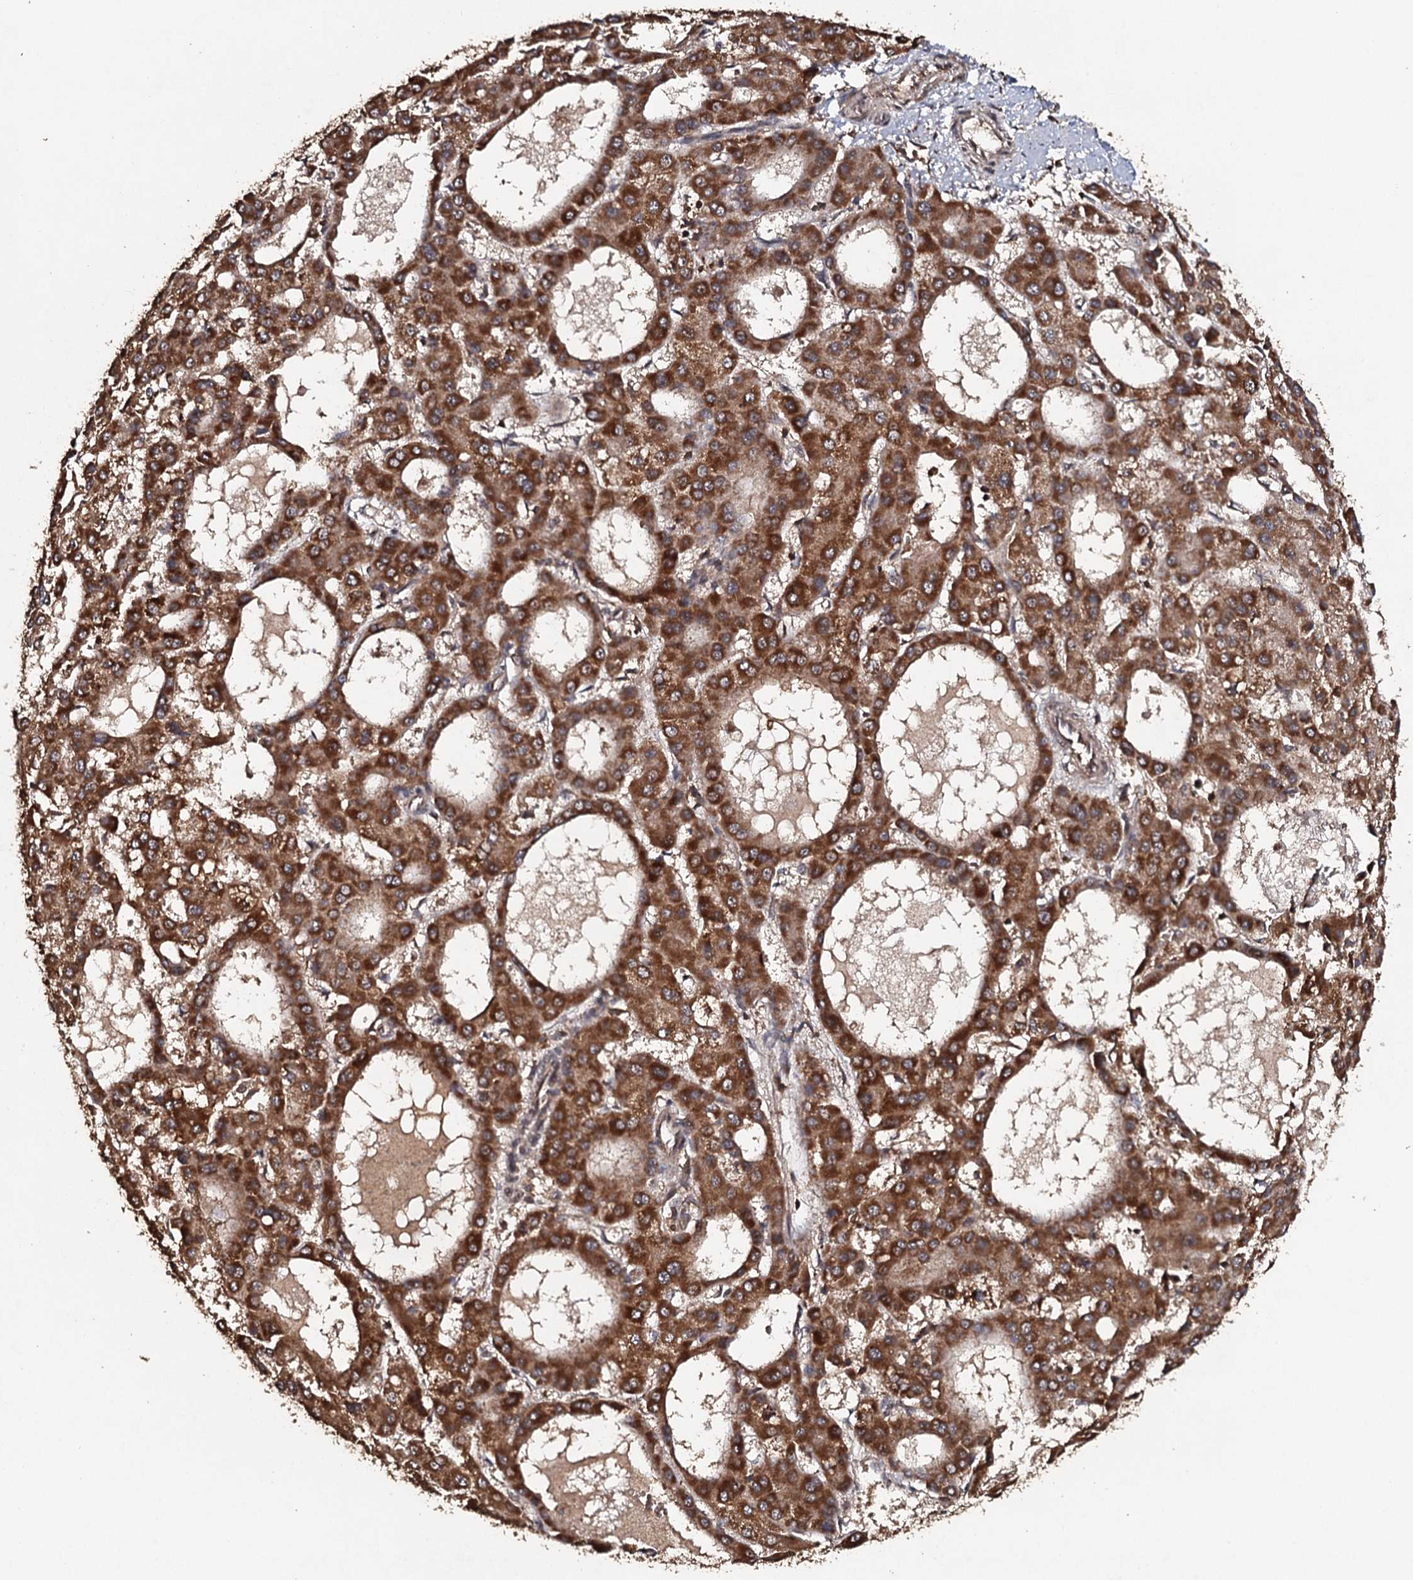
{"staining": {"intensity": "strong", "quantity": ">75%", "location": "cytoplasmic/membranous"}, "tissue": "liver cancer", "cell_type": "Tumor cells", "image_type": "cancer", "snomed": [{"axis": "morphology", "description": "Carcinoma, Hepatocellular, NOS"}, {"axis": "topography", "description": "Liver"}], "caption": "There is high levels of strong cytoplasmic/membranous staining in tumor cells of liver hepatocellular carcinoma, as demonstrated by immunohistochemical staining (brown color).", "gene": "ADGRG3", "patient": {"sex": "male", "age": 47}}